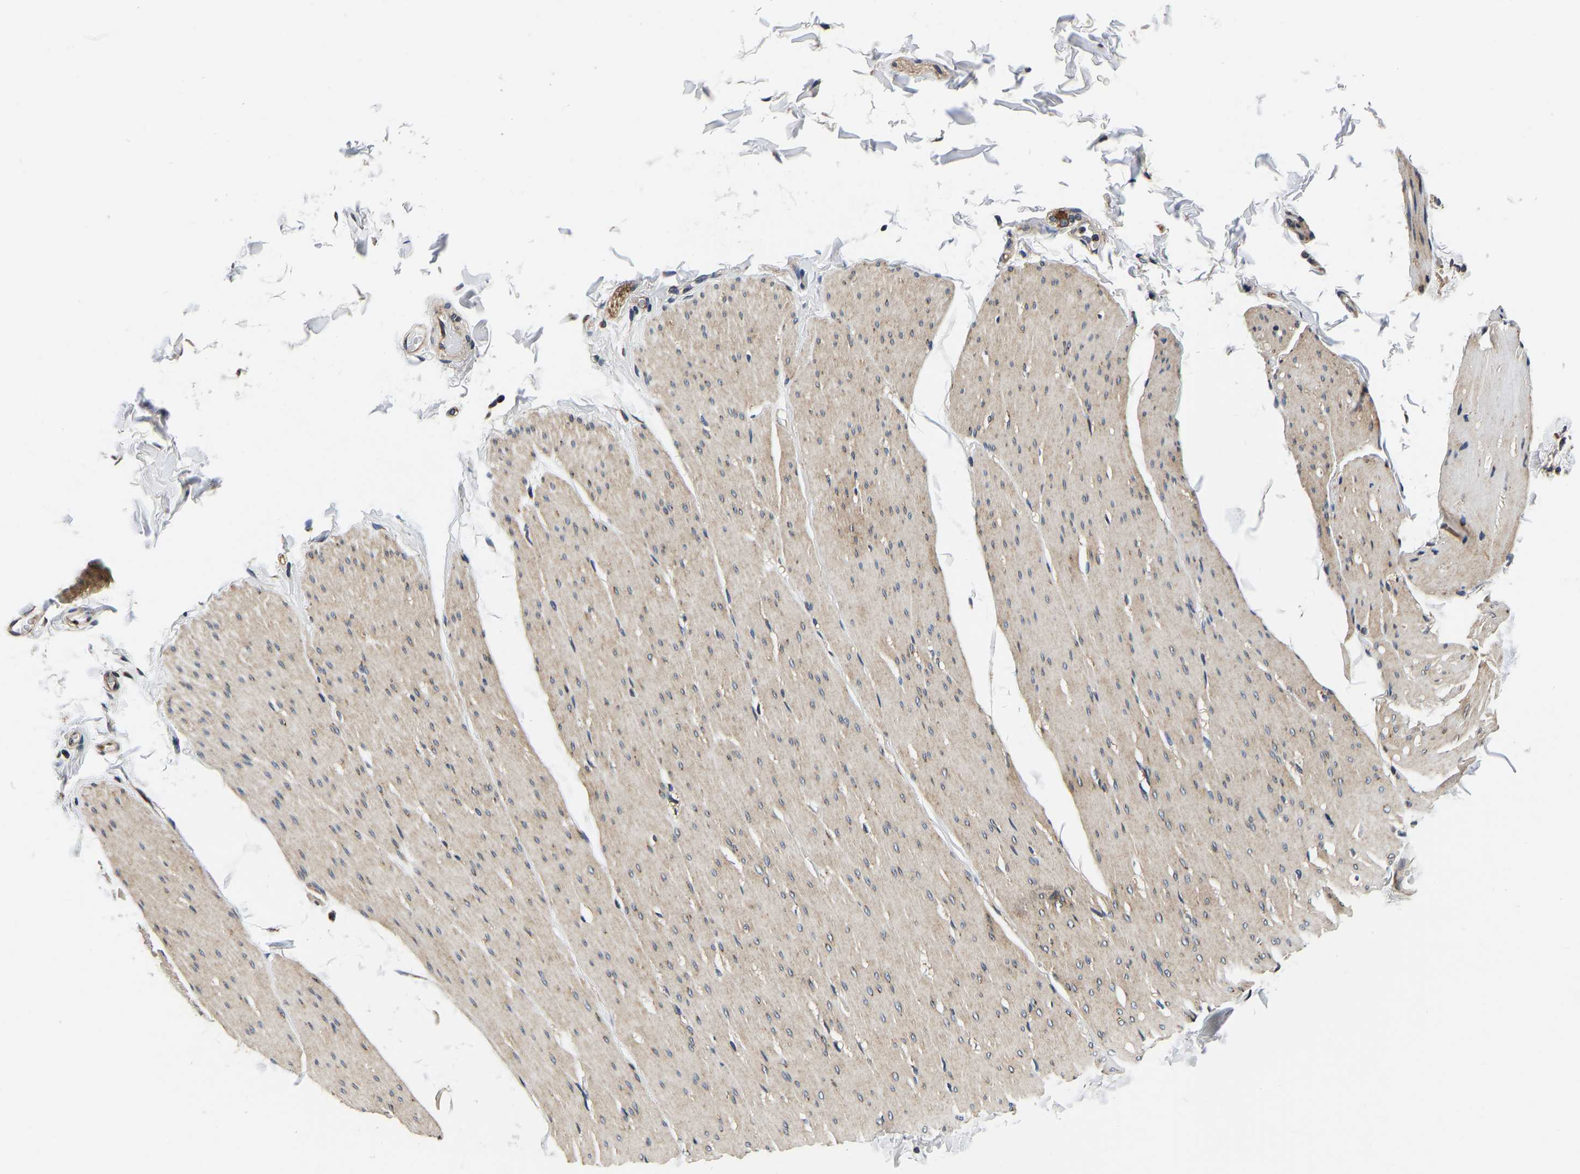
{"staining": {"intensity": "moderate", "quantity": ">75%", "location": "cytoplasmic/membranous"}, "tissue": "smooth muscle", "cell_type": "Smooth muscle cells", "image_type": "normal", "snomed": [{"axis": "morphology", "description": "Normal tissue, NOS"}, {"axis": "topography", "description": "Smooth muscle"}, {"axis": "topography", "description": "Colon"}], "caption": "Brown immunohistochemical staining in normal human smooth muscle exhibits moderate cytoplasmic/membranous staining in approximately >75% of smooth muscle cells.", "gene": "RABAC1", "patient": {"sex": "male", "age": 67}}